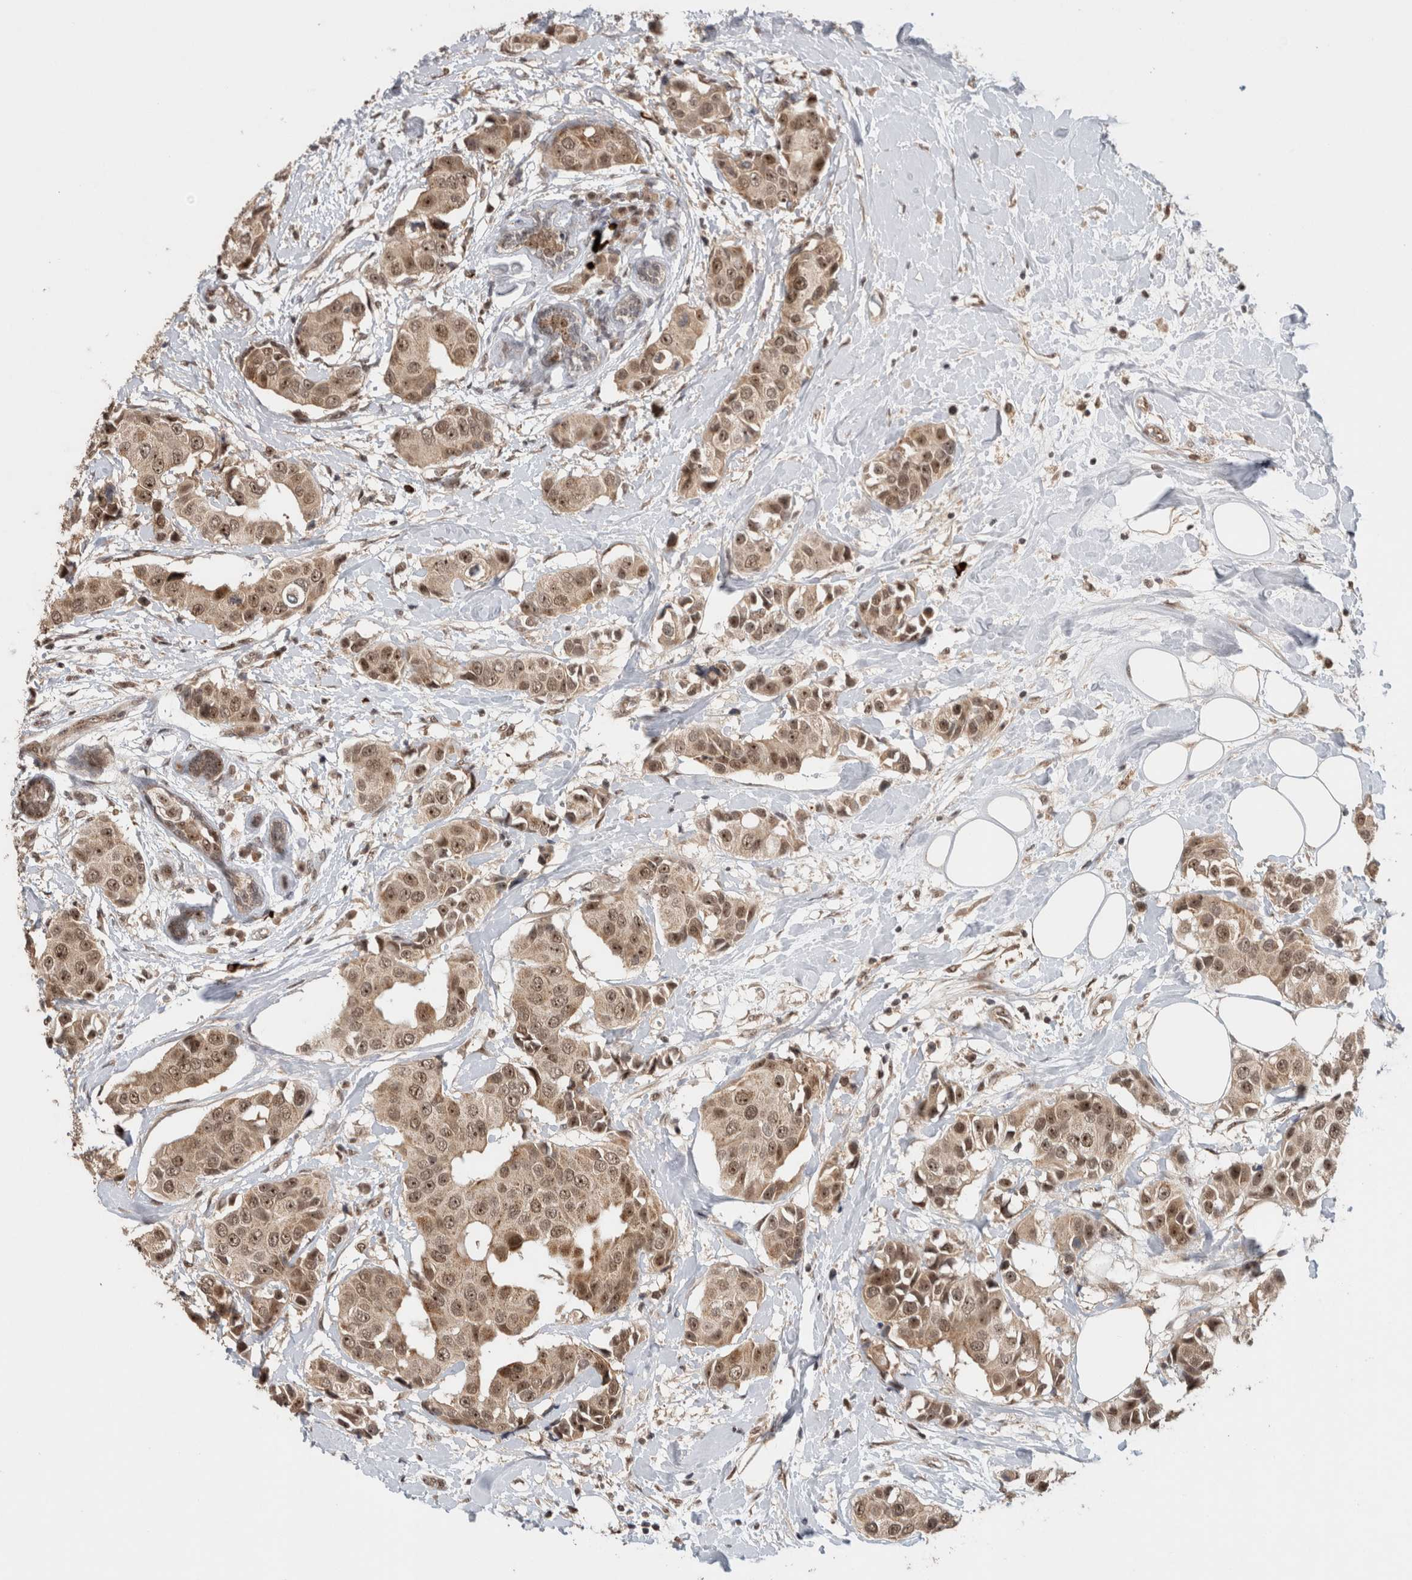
{"staining": {"intensity": "weak", "quantity": ">75%", "location": "cytoplasmic/membranous,nuclear"}, "tissue": "breast cancer", "cell_type": "Tumor cells", "image_type": "cancer", "snomed": [{"axis": "morphology", "description": "Normal tissue, NOS"}, {"axis": "morphology", "description": "Duct carcinoma"}, {"axis": "topography", "description": "Breast"}], "caption": "IHC of human invasive ductal carcinoma (breast) reveals low levels of weak cytoplasmic/membranous and nuclear expression in approximately >75% of tumor cells. (IHC, brightfield microscopy, high magnification).", "gene": "MPHOSPH6", "patient": {"sex": "female", "age": 39}}